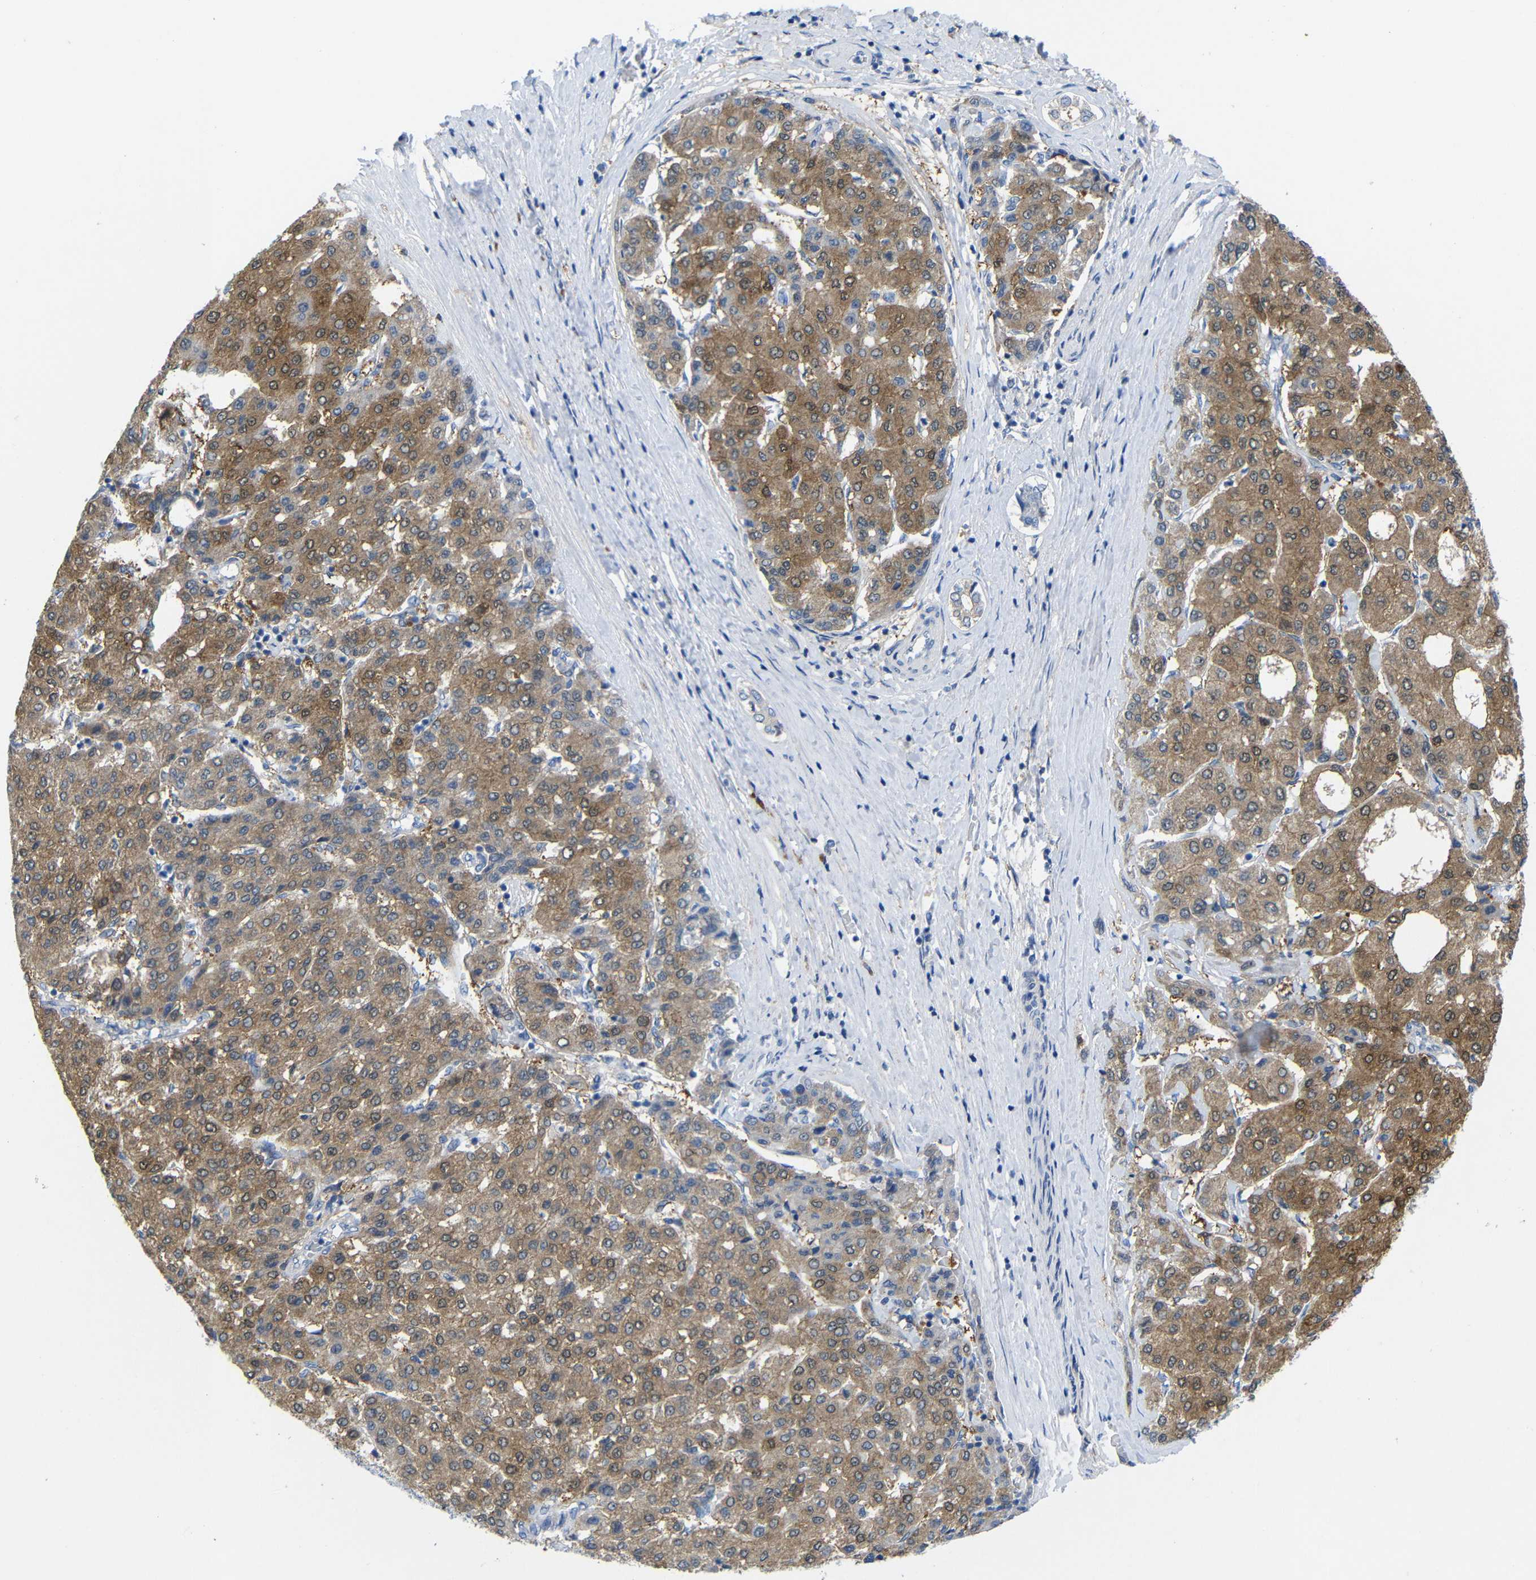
{"staining": {"intensity": "moderate", "quantity": ">75%", "location": "cytoplasmic/membranous"}, "tissue": "liver cancer", "cell_type": "Tumor cells", "image_type": "cancer", "snomed": [{"axis": "morphology", "description": "Carcinoma, Hepatocellular, NOS"}, {"axis": "topography", "description": "Liver"}], "caption": "Immunohistochemical staining of liver hepatocellular carcinoma shows medium levels of moderate cytoplasmic/membranous positivity in about >75% of tumor cells.", "gene": "PEBP1", "patient": {"sex": "male", "age": 65}}